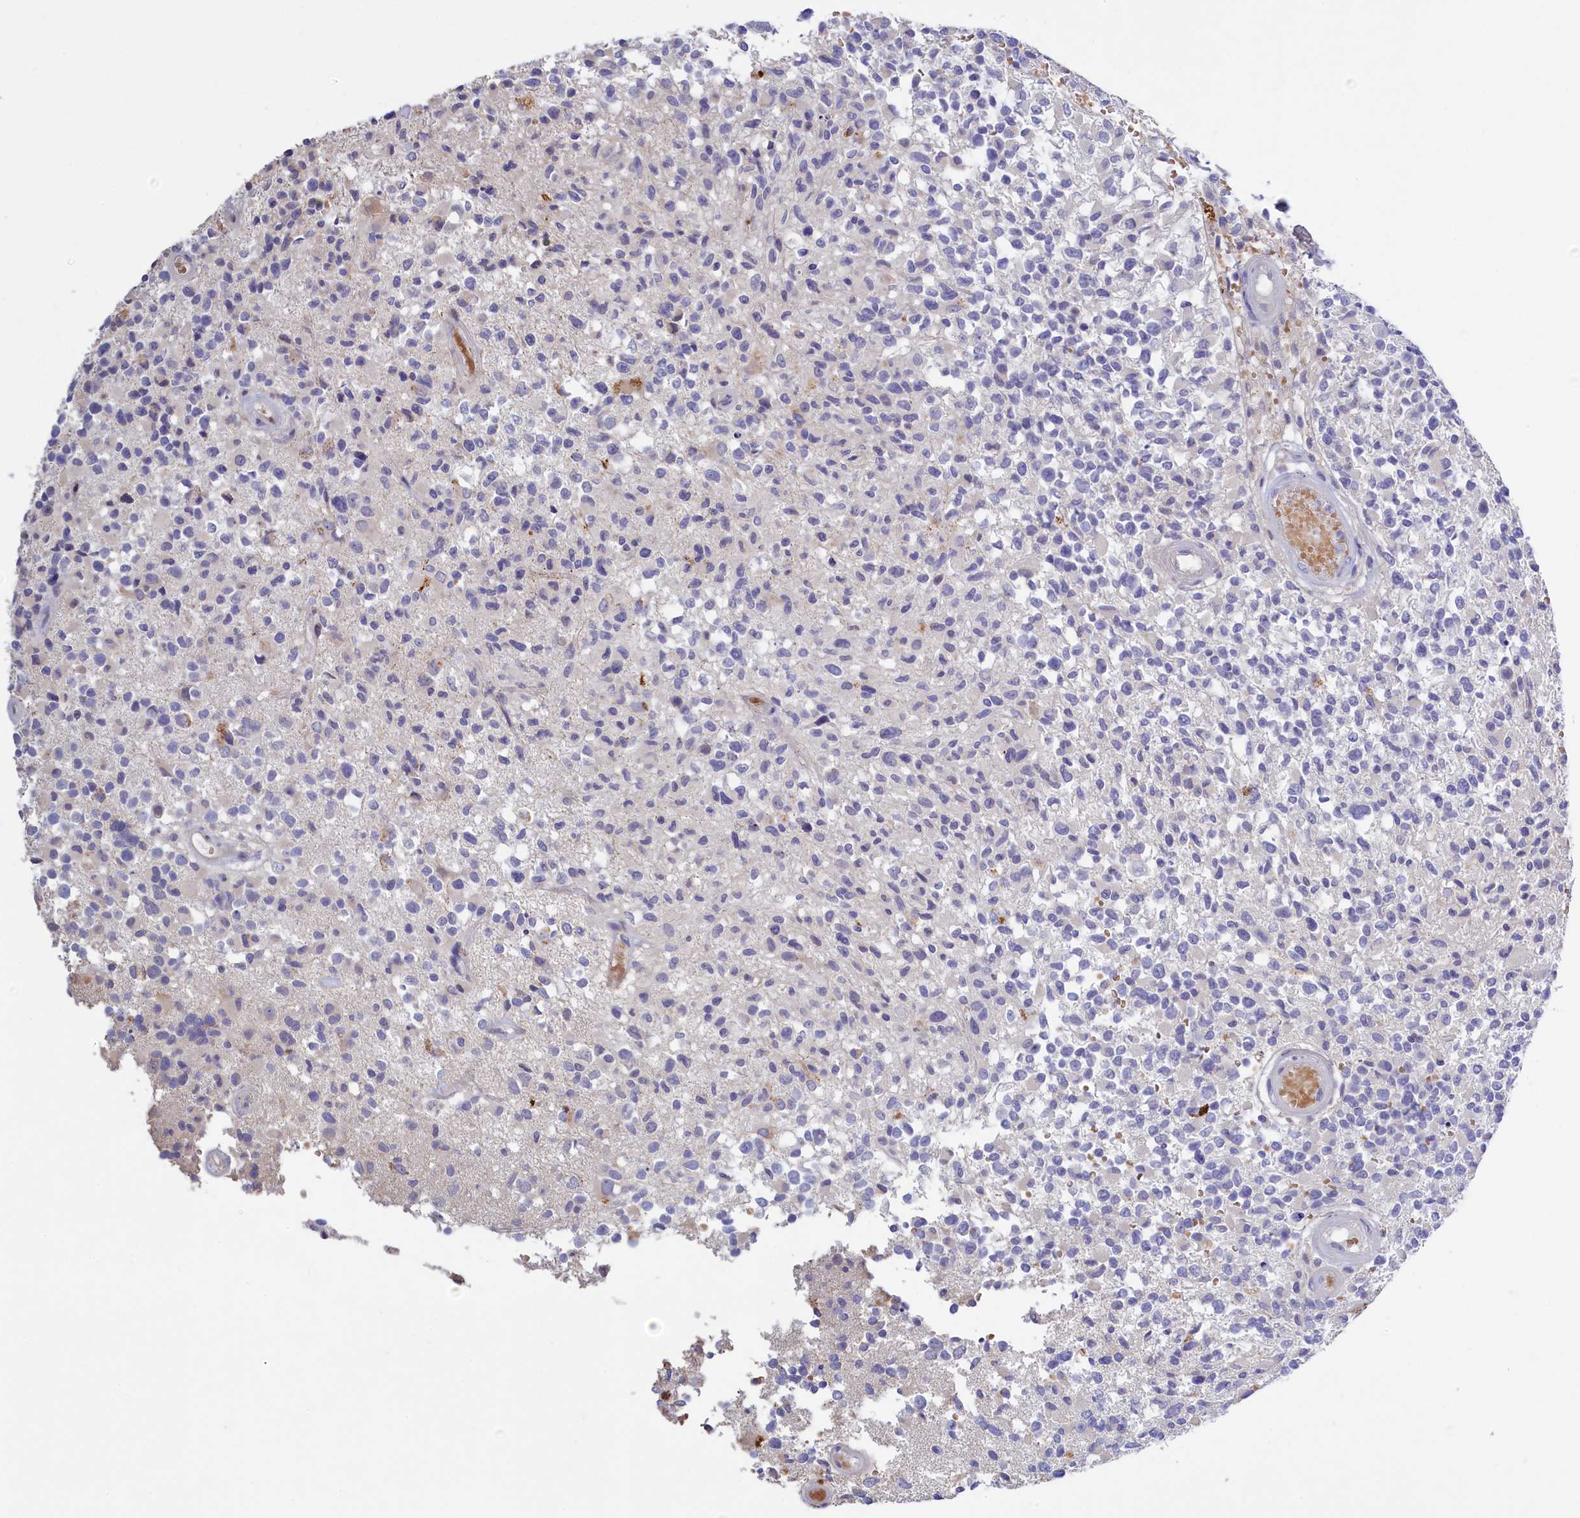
{"staining": {"intensity": "negative", "quantity": "none", "location": "none"}, "tissue": "glioma", "cell_type": "Tumor cells", "image_type": "cancer", "snomed": [{"axis": "morphology", "description": "Glioma, malignant, High grade"}, {"axis": "morphology", "description": "Glioblastoma, NOS"}, {"axis": "topography", "description": "Brain"}], "caption": "The micrograph reveals no staining of tumor cells in glioblastoma.", "gene": "HYKK", "patient": {"sex": "male", "age": 60}}